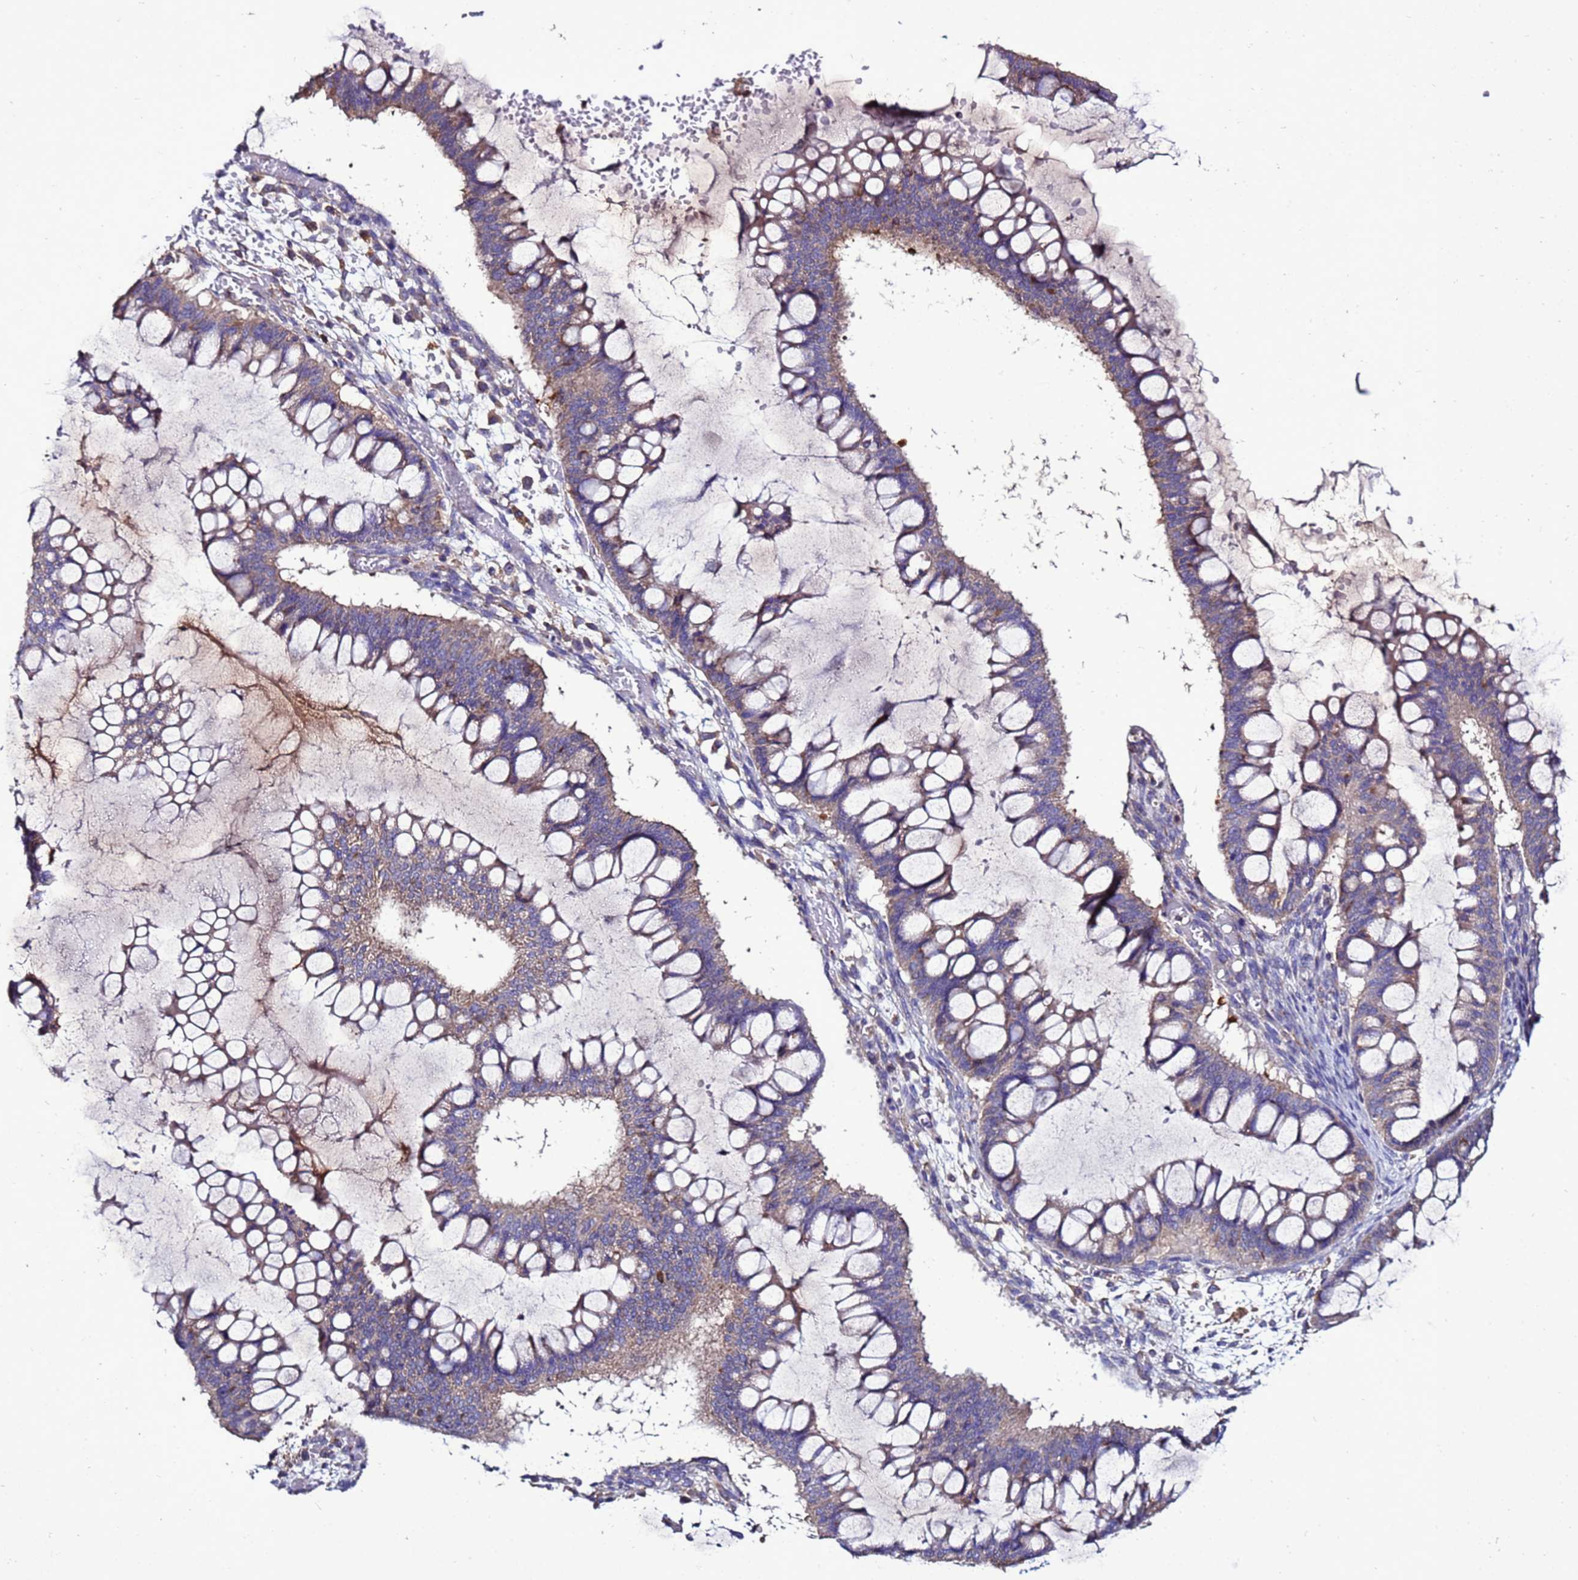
{"staining": {"intensity": "moderate", "quantity": "<25%", "location": "cytoplasmic/membranous"}, "tissue": "ovarian cancer", "cell_type": "Tumor cells", "image_type": "cancer", "snomed": [{"axis": "morphology", "description": "Cystadenocarcinoma, mucinous, NOS"}, {"axis": "topography", "description": "Ovary"}], "caption": "Immunohistochemical staining of mucinous cystadenocarcinoma (ovarian) exhibits low levels of moderate cytoplasmic/membranous protein expression in approximately <25% of tumor cells. The protein of interest is stained brown, and the nuclei are stained in blue (DAB (3,3'-diaminobenzidine) IHC with brightfield microscopy, high magnification).", "gene": "ANTKMT", "patient": {"sex": "female", "age": 73}}